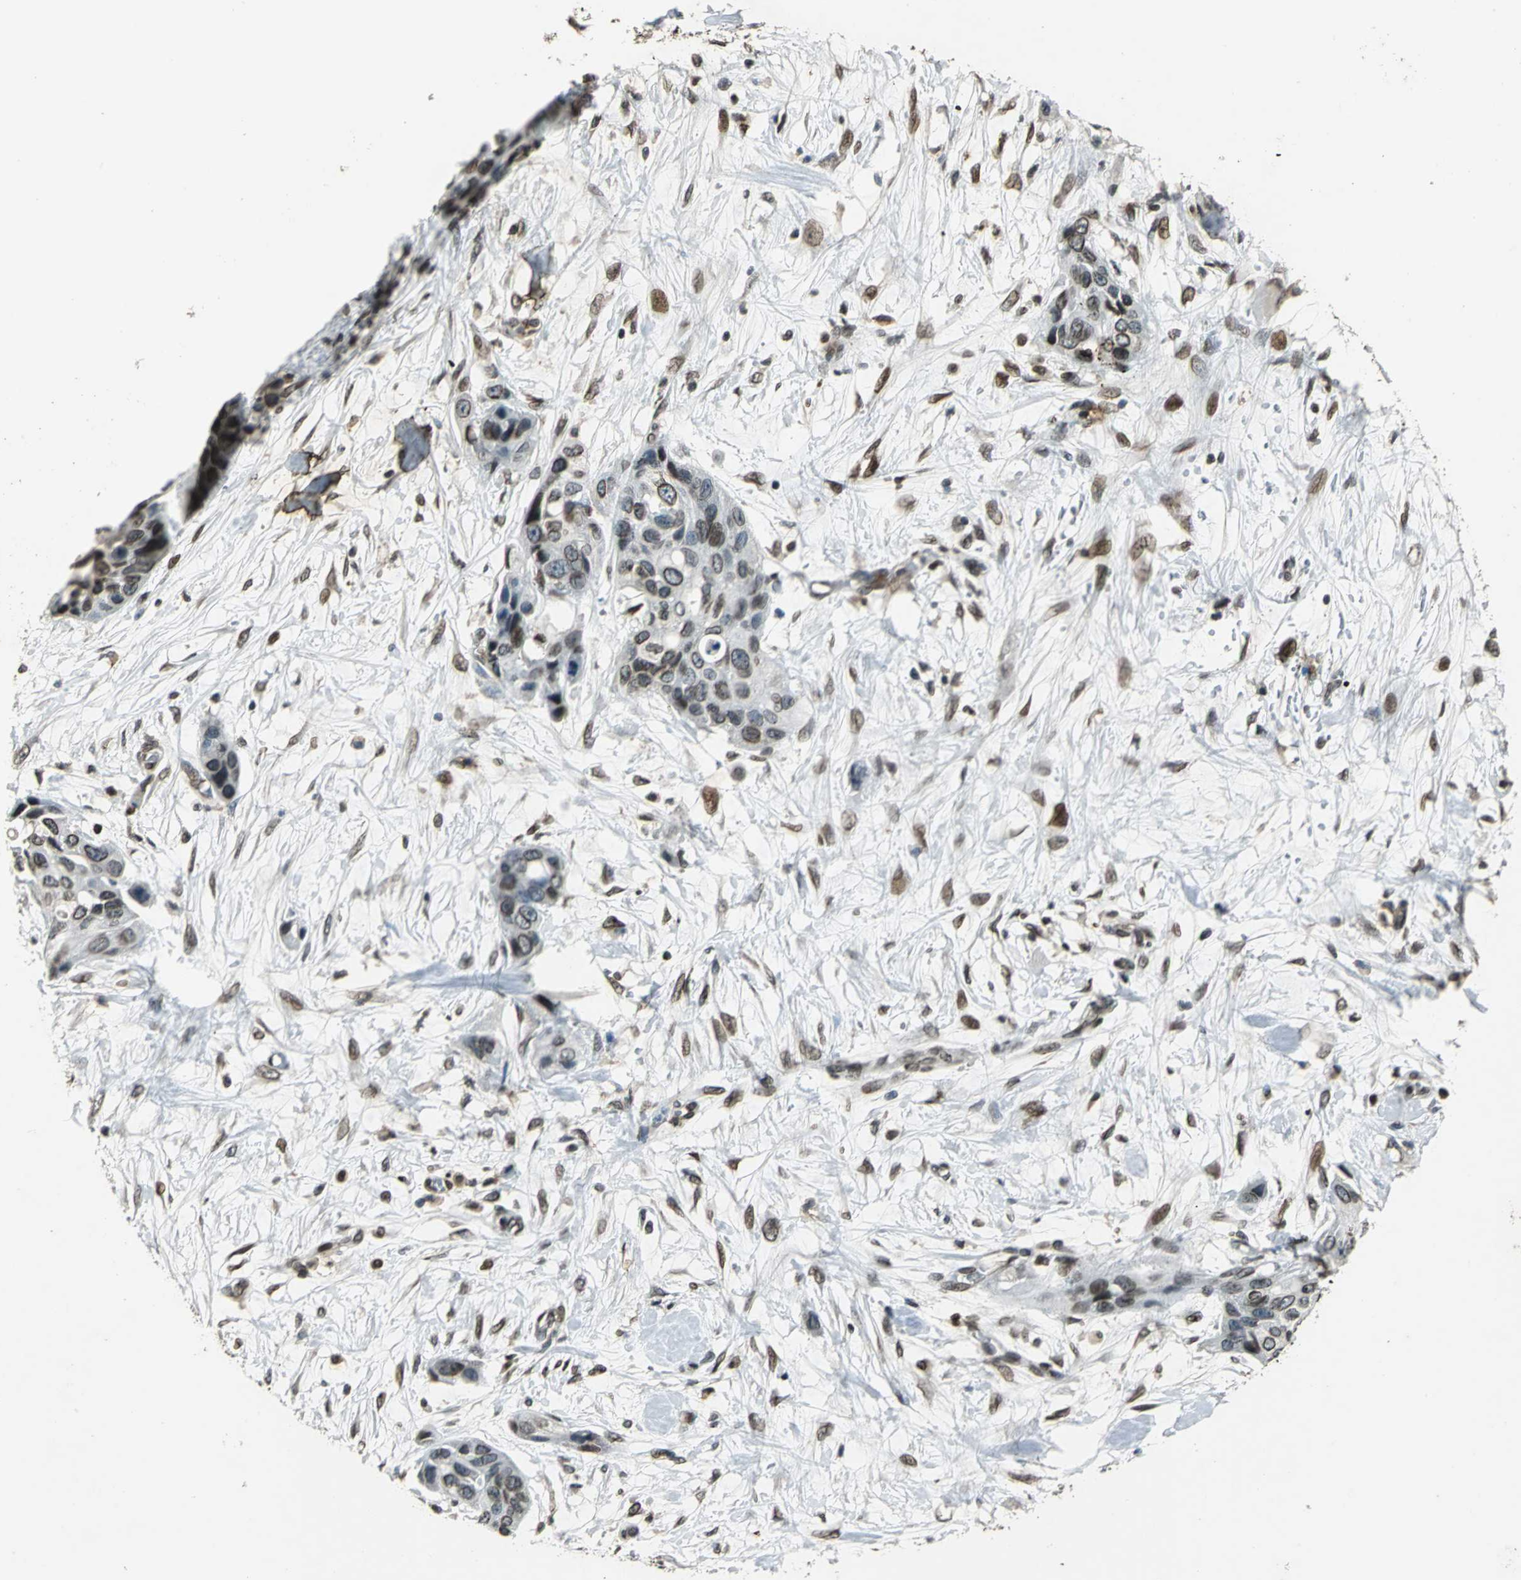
{"staining": {"intensity": "moderate", "quantity": "25%-75%", "location": "cytoplasmic/membranous,nuclear"}, "tissue": "pancreatic cancer", "cell_type": "Tumor cells", "image_type": "cancer", "snomed": [{"axis": "morphology", "description": "Adenocarcinoma, NOS"}, {"axis": "topography", "description": "Pancreas"}], "caption": "Tumor cells reveal medium levels of moderate cytoplasmic/membranous and nuclear staining in about 25%-75% of cells in adenocarcinoma (pancreatic).", "gene": "BRIP1", "patient": {"sex": "female", "age": 60}}